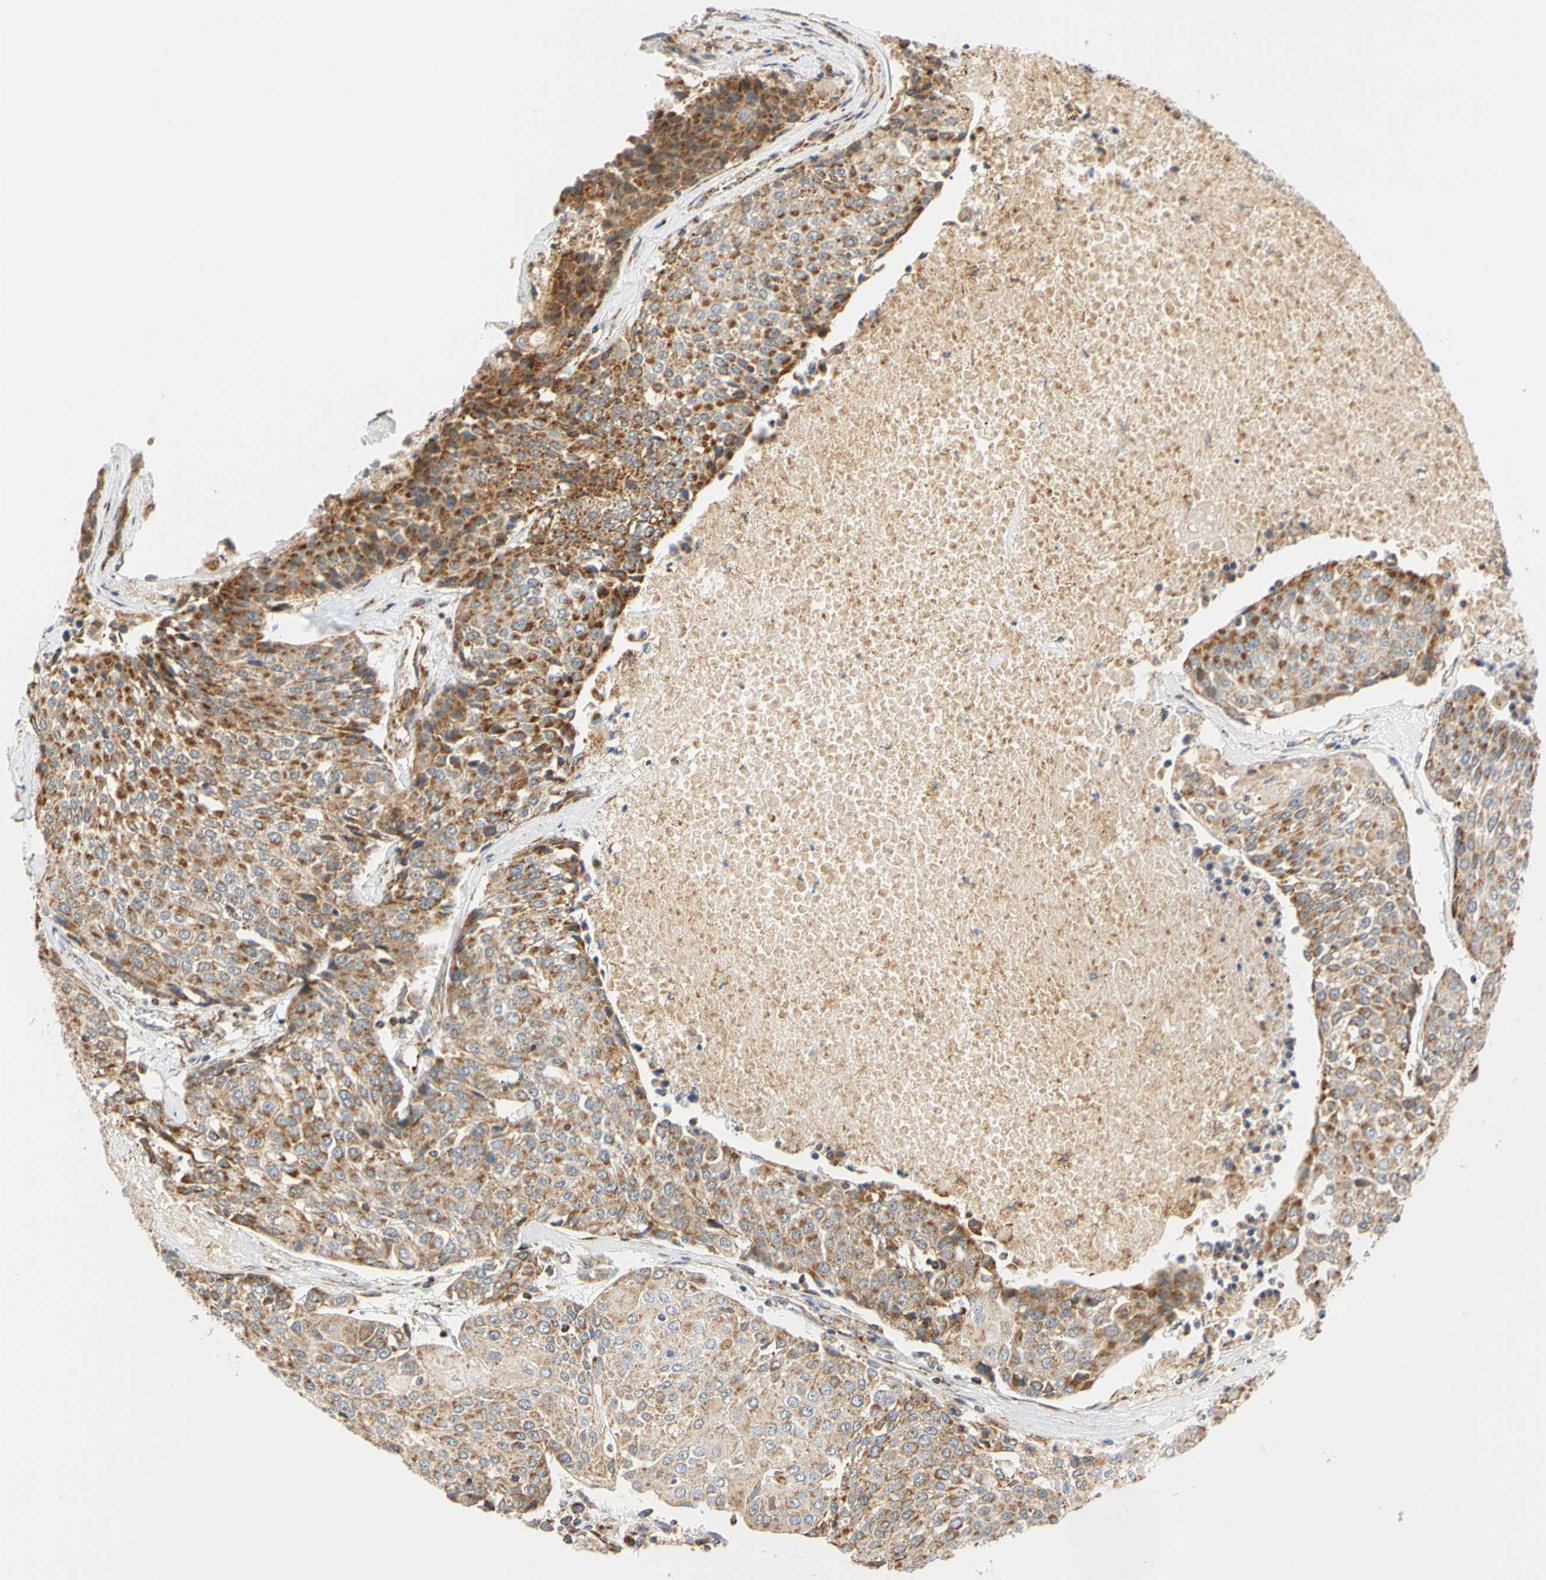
{"staining": {"intensity": "moderate", "quantity": ">75%", "location": "cytoplasmic/membranous"}, "tissue": "urothelial cancer", "cell_type": "Tumor cells", "image_type": "cancer", "snomed": [{"axis": "morphology", "description": "Urothelial carcinoma, High grade"}, {"axis": "topography", "description": "Urinary bladder"}], "caption": "High-grade urothelial carcinoma stained for a protein exhibits moderate cytoplasmic/membranous positivity in tumor cells.", "gene": "SFXN3", "patient": {"sex": "female", "age": 85}}